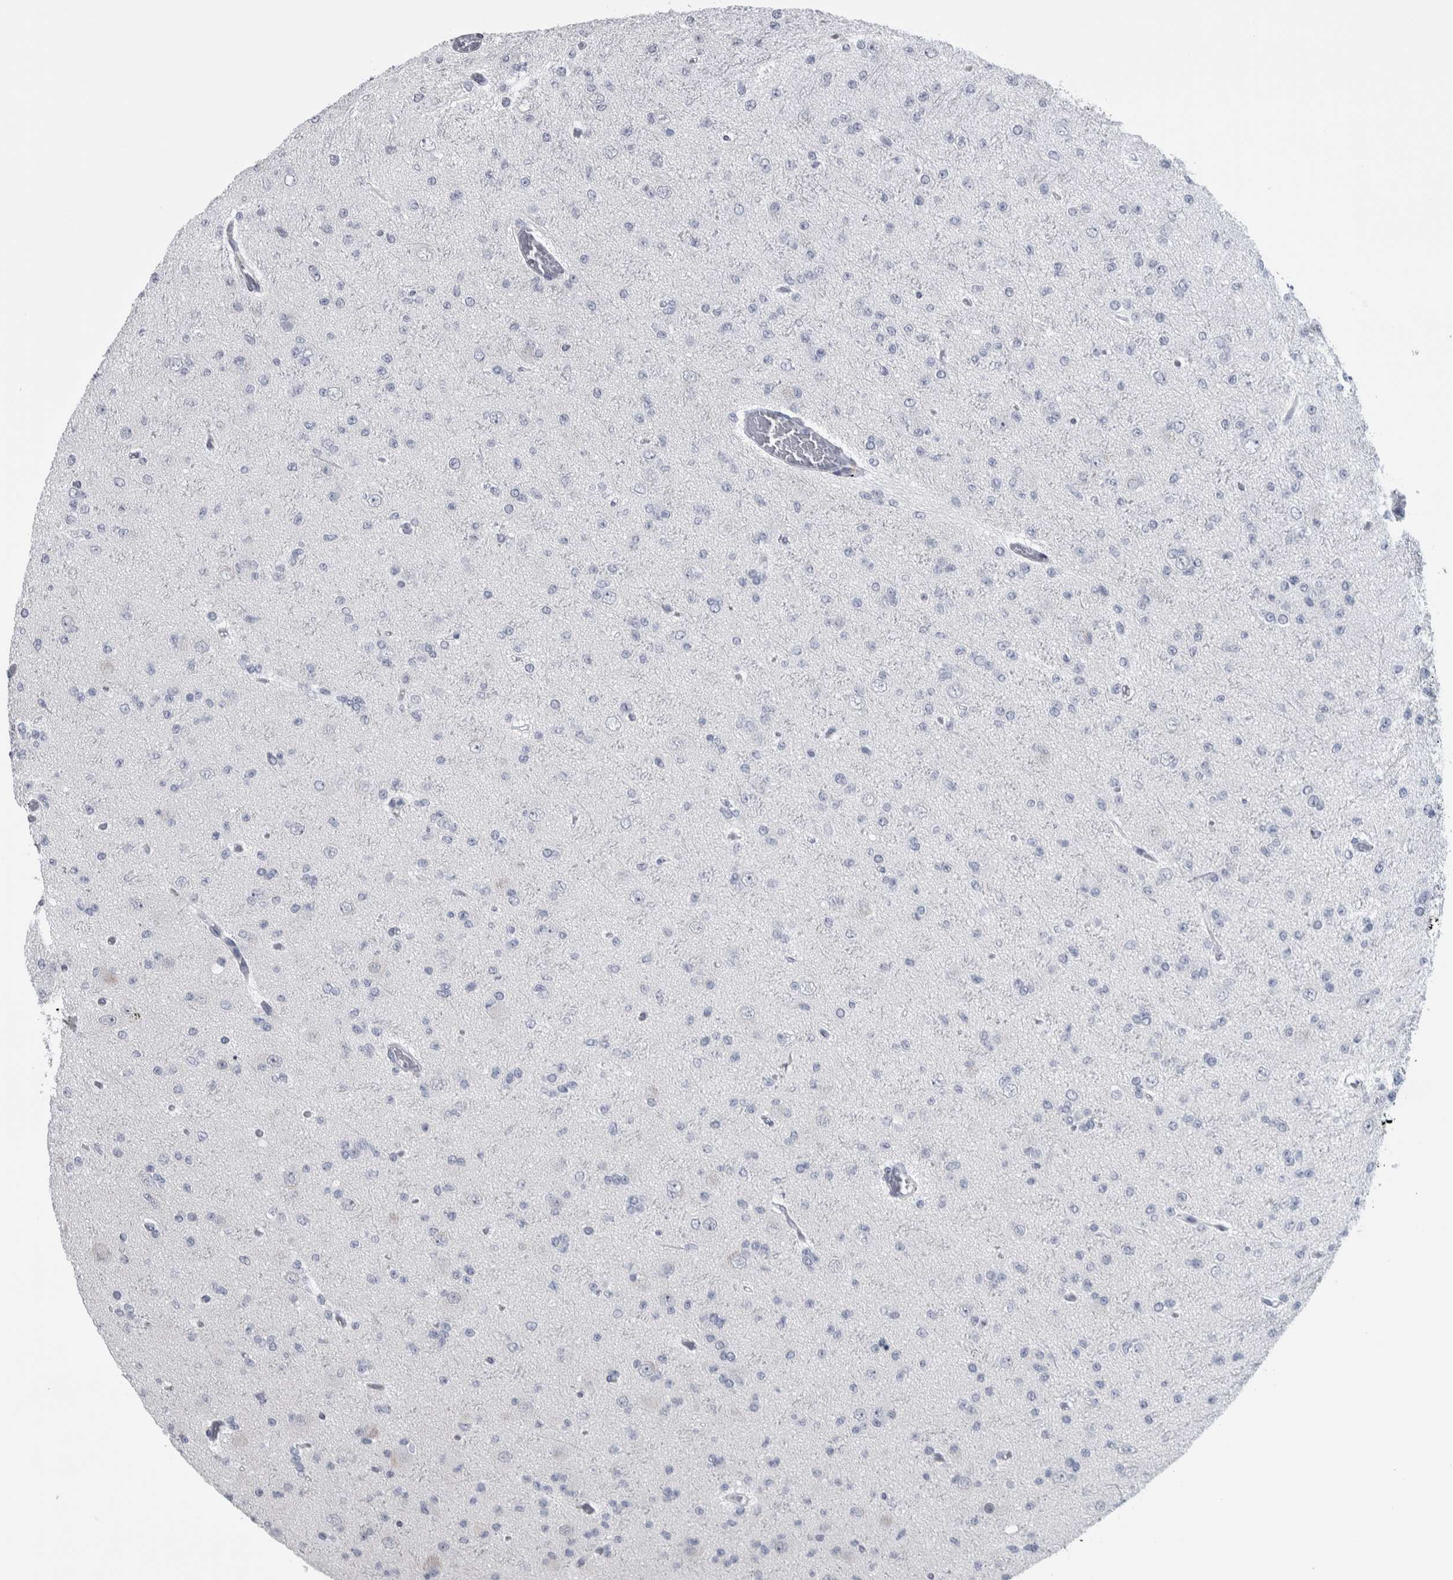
{"staining": {"intensity": "negative", "quantity": "none", "location": "none"}, "tissue": "glioma", "cell_type": "Tumor cells", "image_type": "cancer", "snomed": [{"axis": "morphology", "description": "Glioma, malignant, Low grade"}, {"axis": "topography", "description": "Brain"}], "caption": "Protein analysis of glioma demonstrates no significant expression in tumor cells. (DAB (3,3'-diaminobenzidine) immunohistochemistry visualized using brightfield microscopy, high magnification).", "gene": "CDH17", "patient": {"sex": "female", "age": 22}}